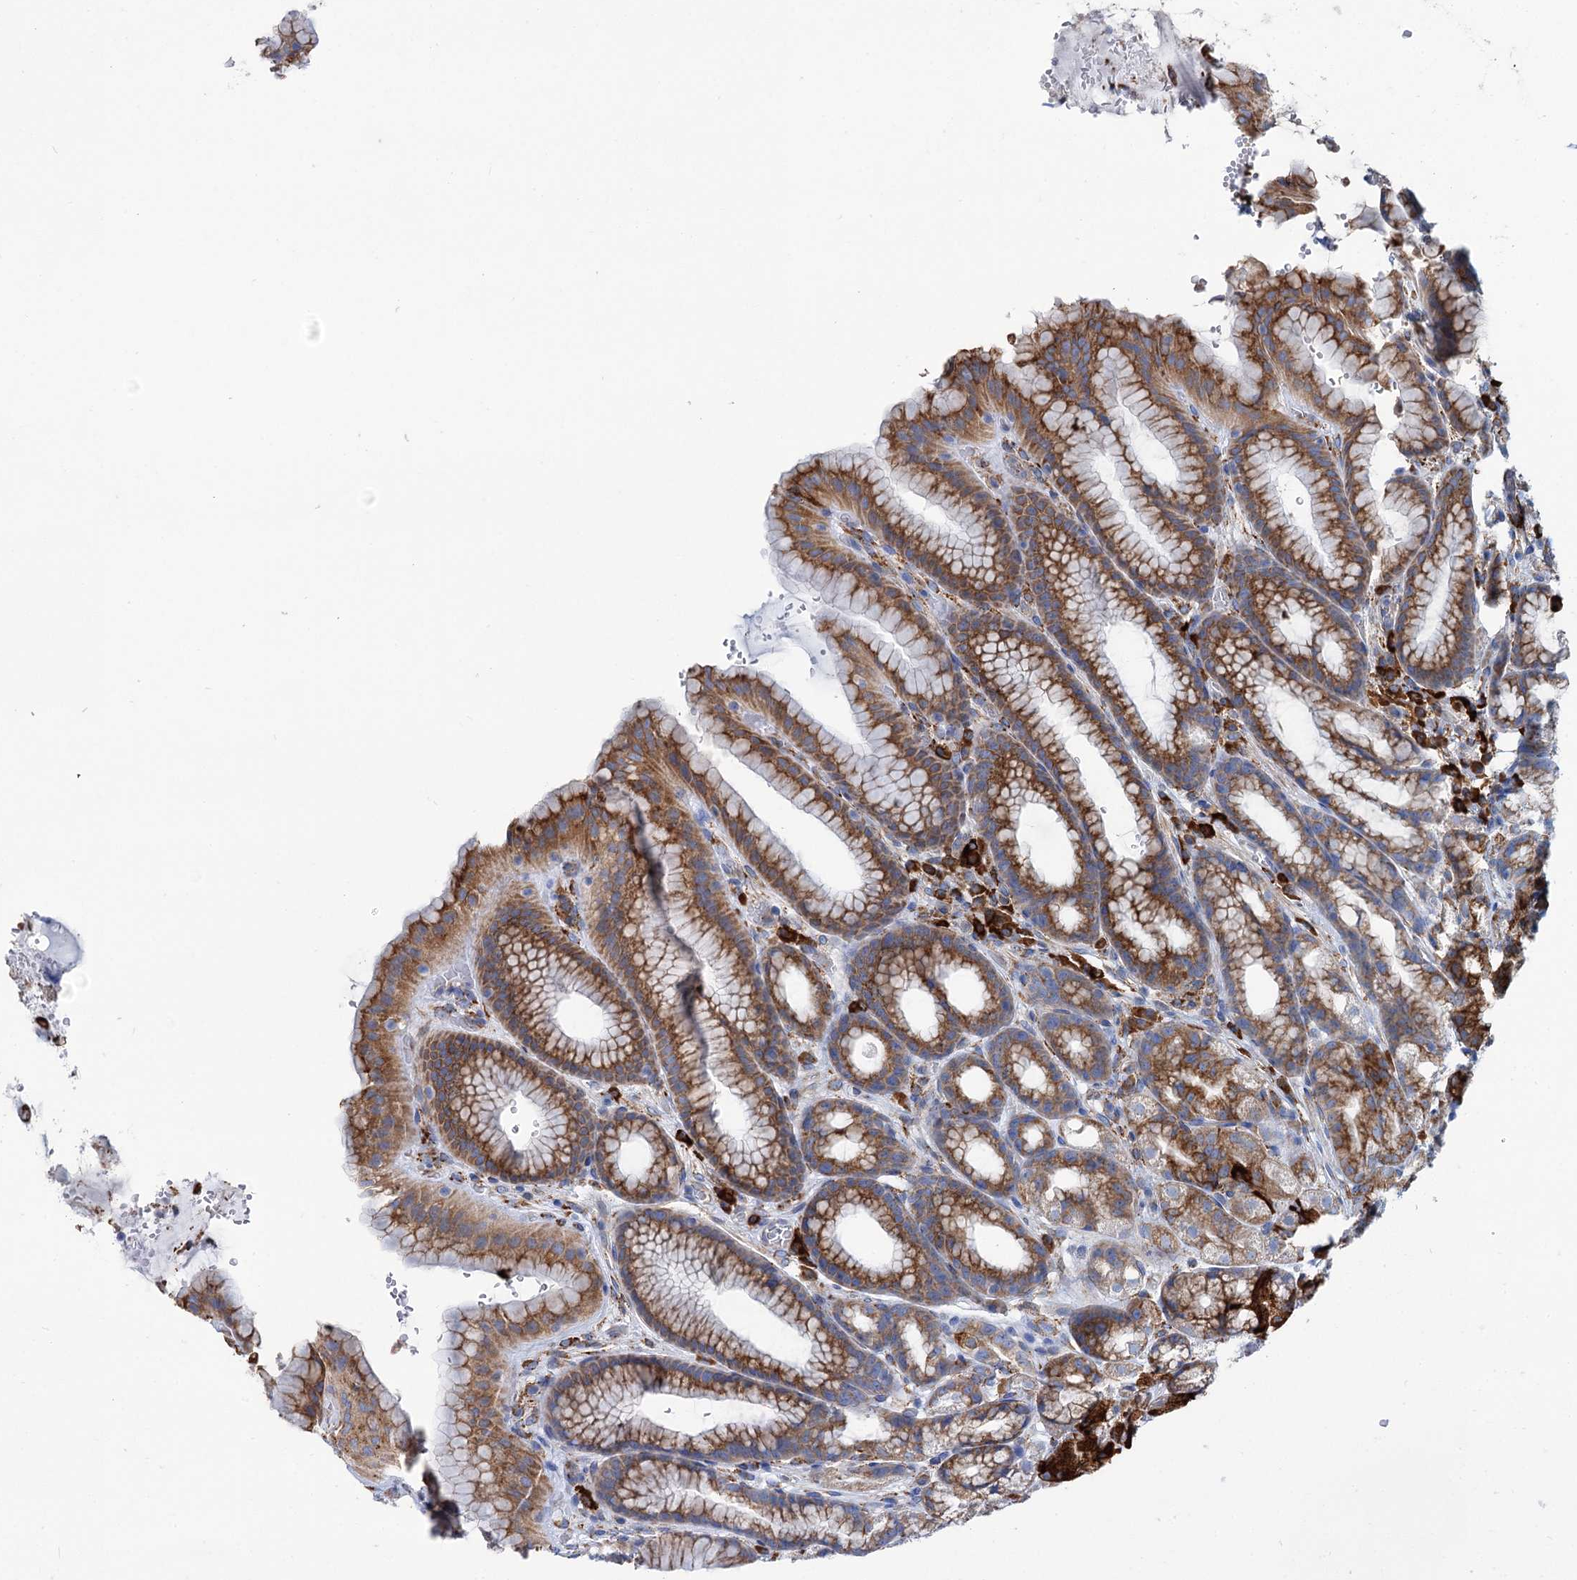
{"staining": {"intensity": "strong", "quantity": ">75%", "location": "cytoplasmic/membranous"}, "tissue": "stomach", "cell_type": "Glandular cells", "image_type": "normal", "snomed": [{"axis": "morphology", "description": "Normal tissue, NOS"}, {"axis": "morphology", "description": "Adenocarcinoma, NOS"}, {"axis": "topography", "description": "Stomach"}], "caption": "Immunohistochemical staining of unremarkable stomach demonstrates >75% levels of strong cytoplasmic/membranous protein expression in about >75% of glandular cells. The staining was performed using DAB (3,3'-diaminobenzidine) to visualize the protein expression in brown, while the nuclei were stained in blue with hematoxylin (Magnification: 20x).", "gene": "SHE", "patient": {"sex": "male", "age": 57}}